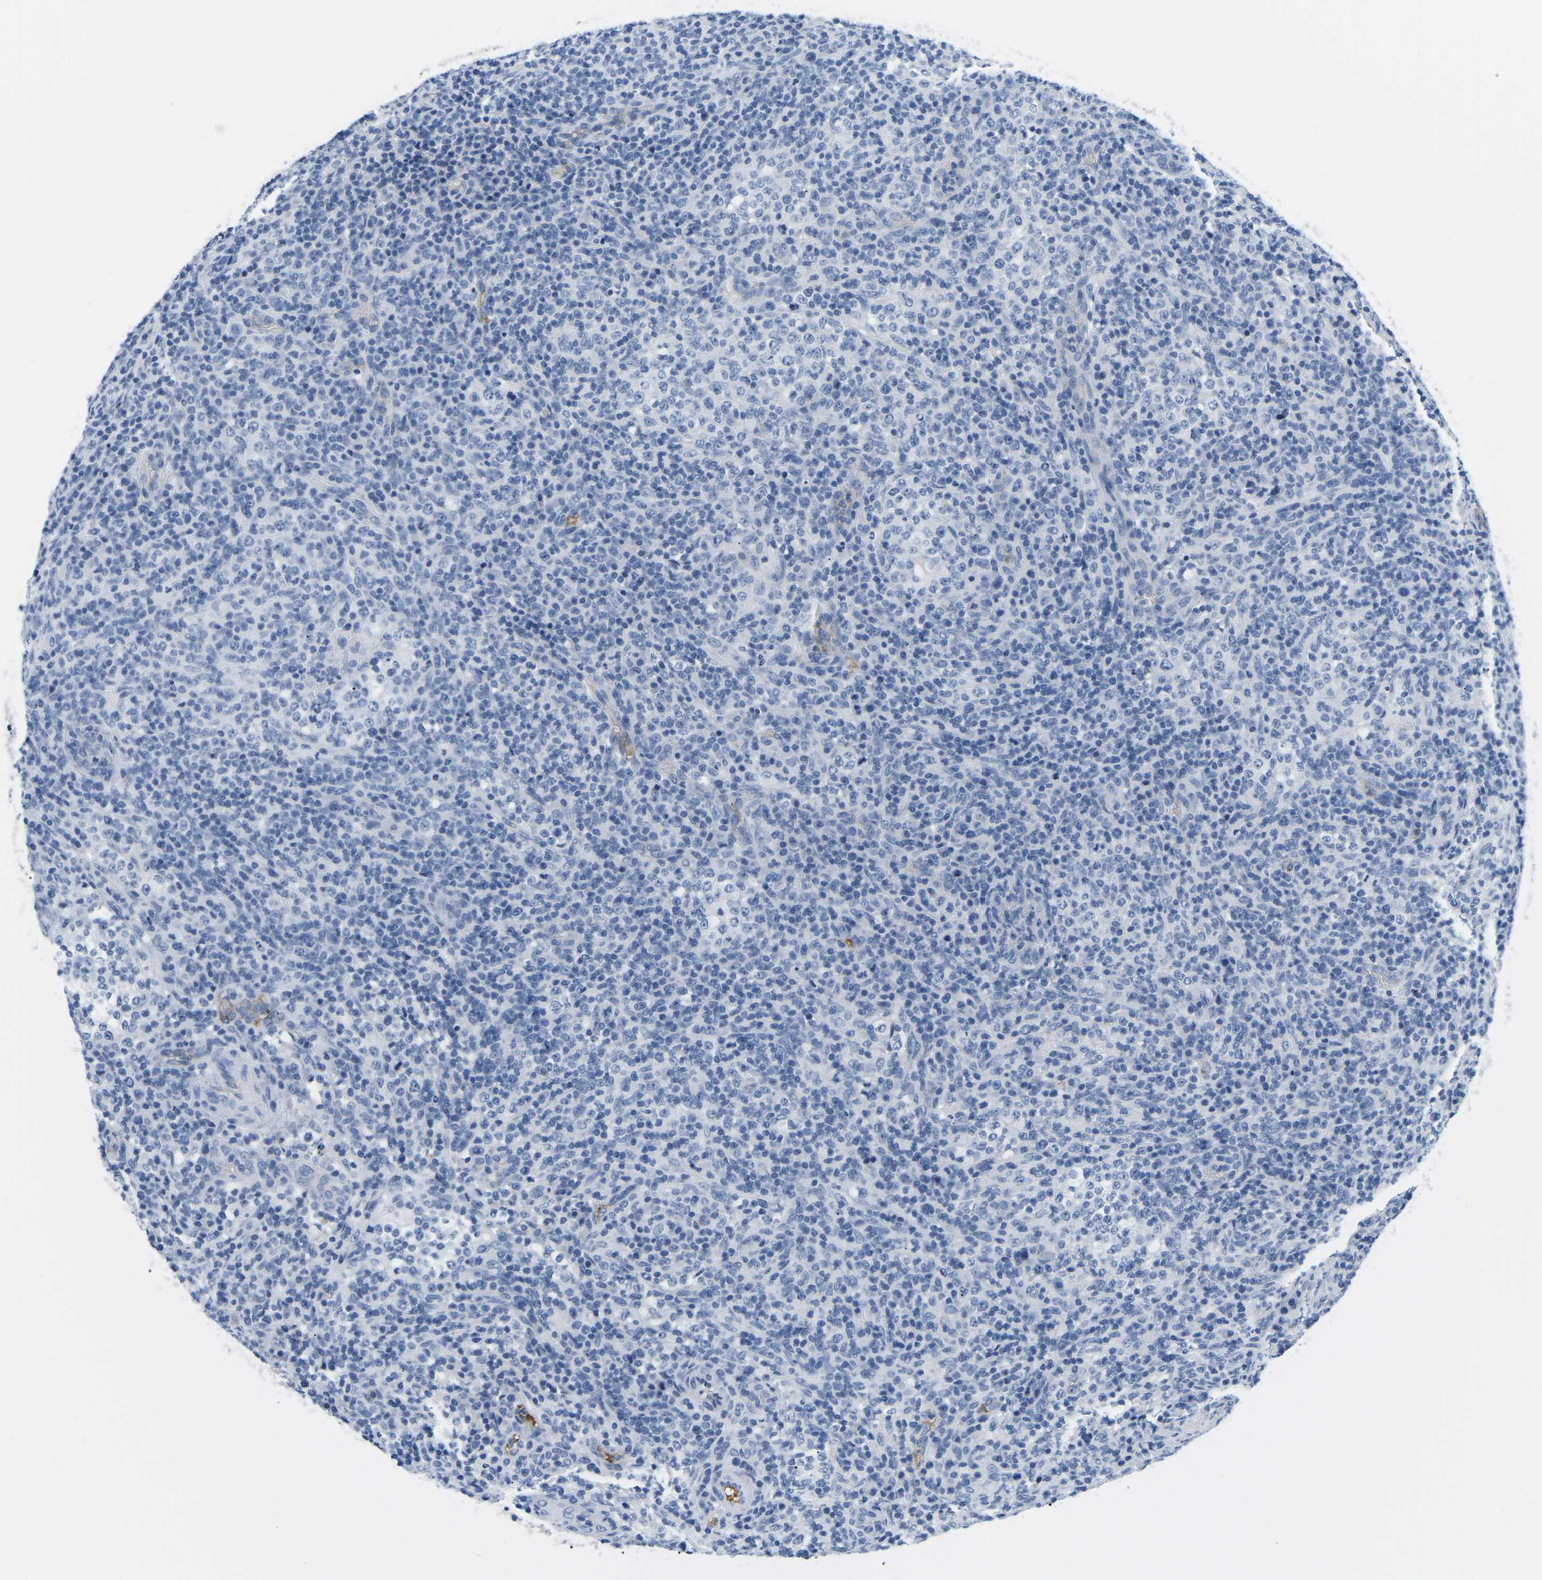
{"staining": {"intensity": "negative", "quantity": "none", "location": "none"}, "tissue": "lymphoma", "cell_type": "Tumor cells", "image_type": "cancer", "snomed": [{"axis": "morphology", "description": "Malignant lymphoma, non-Hodgkin's type, High grade"}, {"axis": "topography", "description": "Lymph node"}], "caption": "Tumor cells are negative for protein expression in human high-grade malignant lymphoma, non-Hodgkin's type.", "gene": "APOB", "patient": {"sex": "female", "age": 76}}